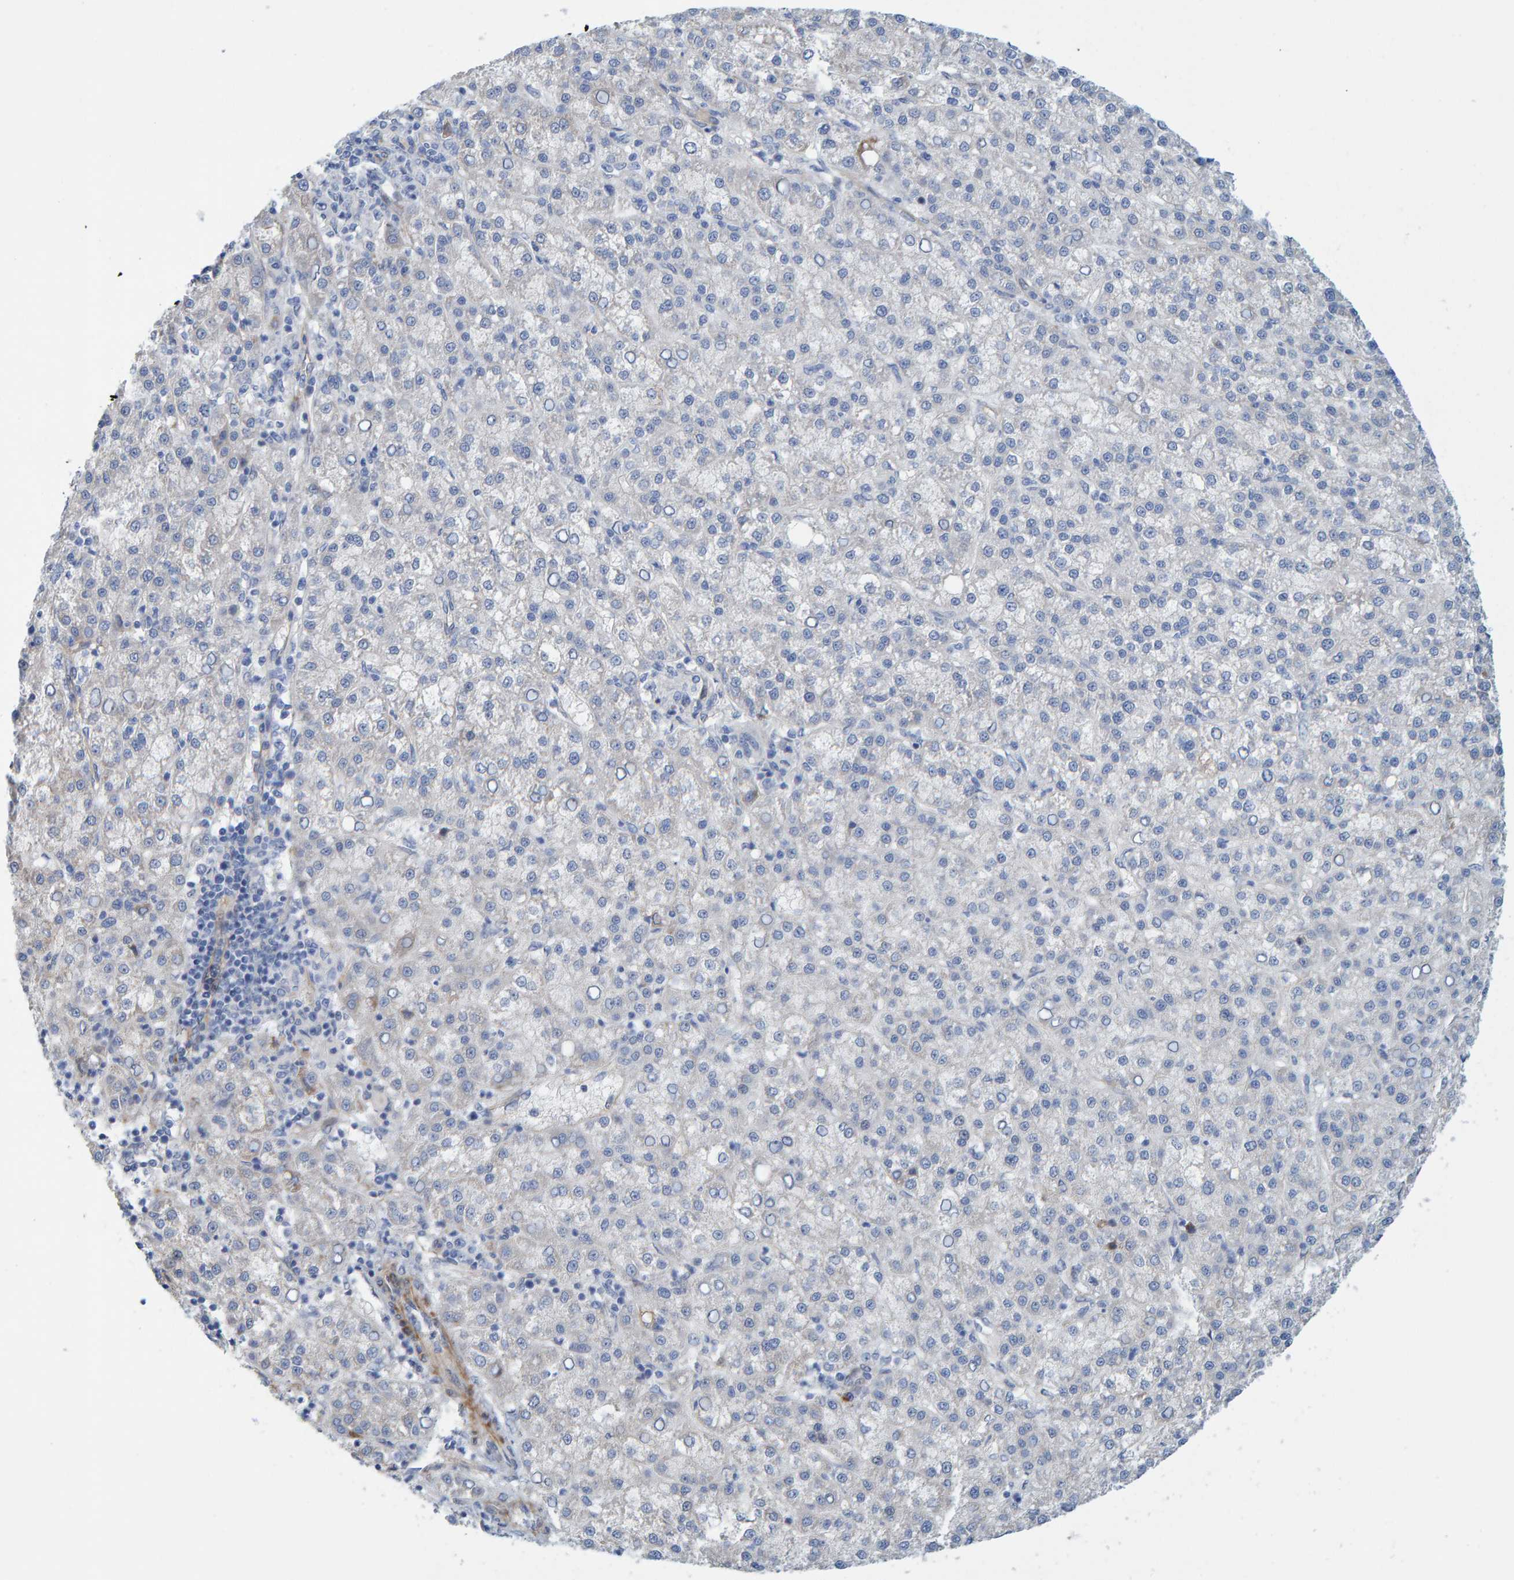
{"staining": {"intensity": "negative", "quantity": "none", "location": "none"}, "tissue": "liver cancer", "cell_type": "Tumor cells", "image_type": "cancer", "snomed": [{"axis": "morphology", "description": "Carcinoma, Hepatocellular, NOS"}, {"axis": "topography", "description": "Liver"}], "caption": "Liver cancer was stained to show a protein in brown. There is no significant staining in tumor cells.", "gene": "POLG2", "patient": {"sex": "female", "age": 58}}